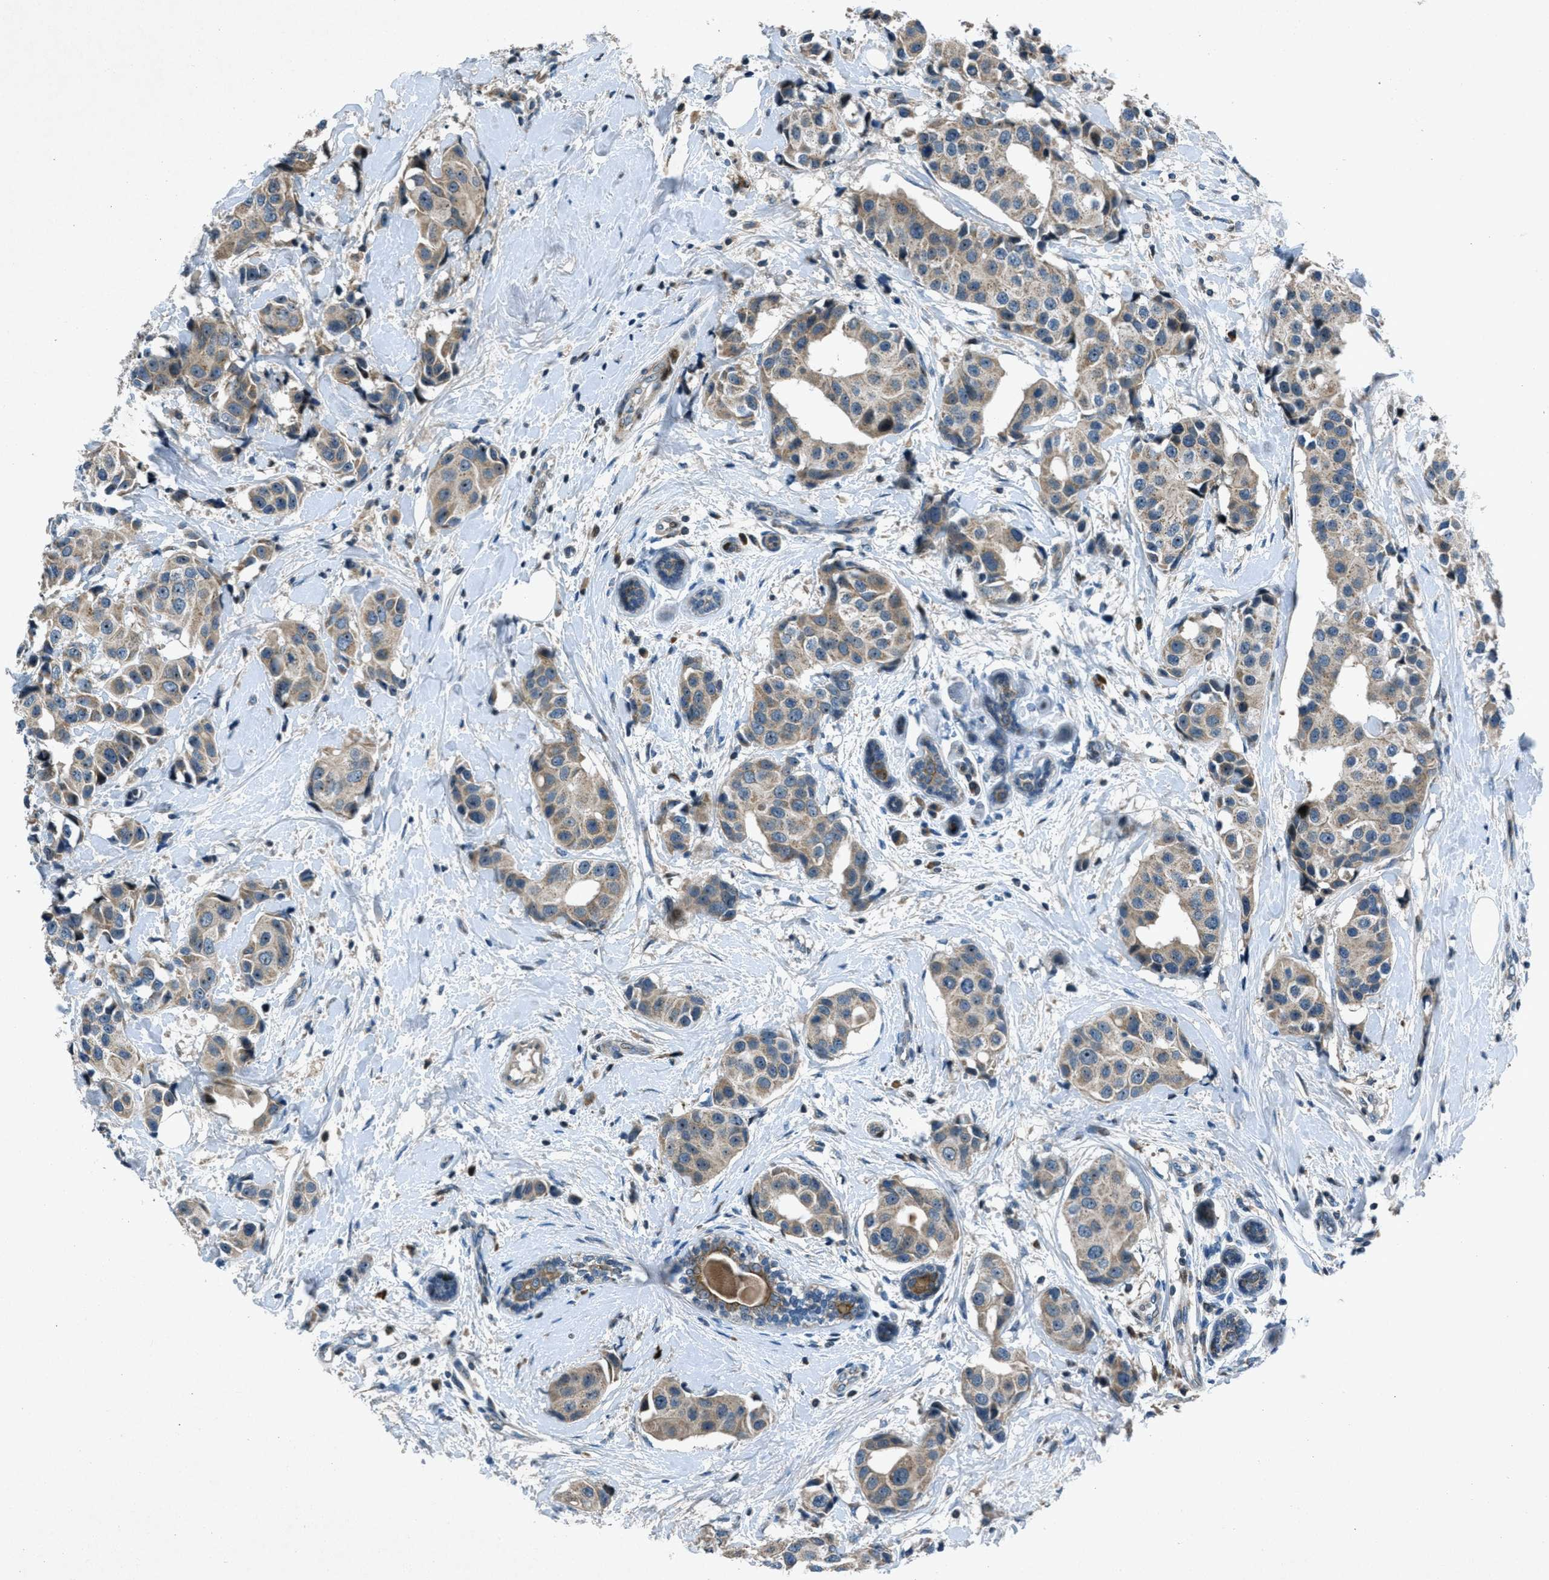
{"staining": {"intensity": "weak", "quantity": ">75%", "location": "cytoplasmic/membranous"}, "tissue": "breast cancer", "cell_type": "Tumor cells", "image_type": "cancer", "snomed": [{"axis": "morphology", "description": "Normal tissue, NOS"}, {"axis": "morphology", "description": "Duct carcinoma"}, {"axis": "topography", "description": "Breast"}], "caption": "Breast cancer stained with a protein marker displays weak staining in tumor cells.", "gene": "CLEC2D", "patient": {"sex": "female", "age": 39}}